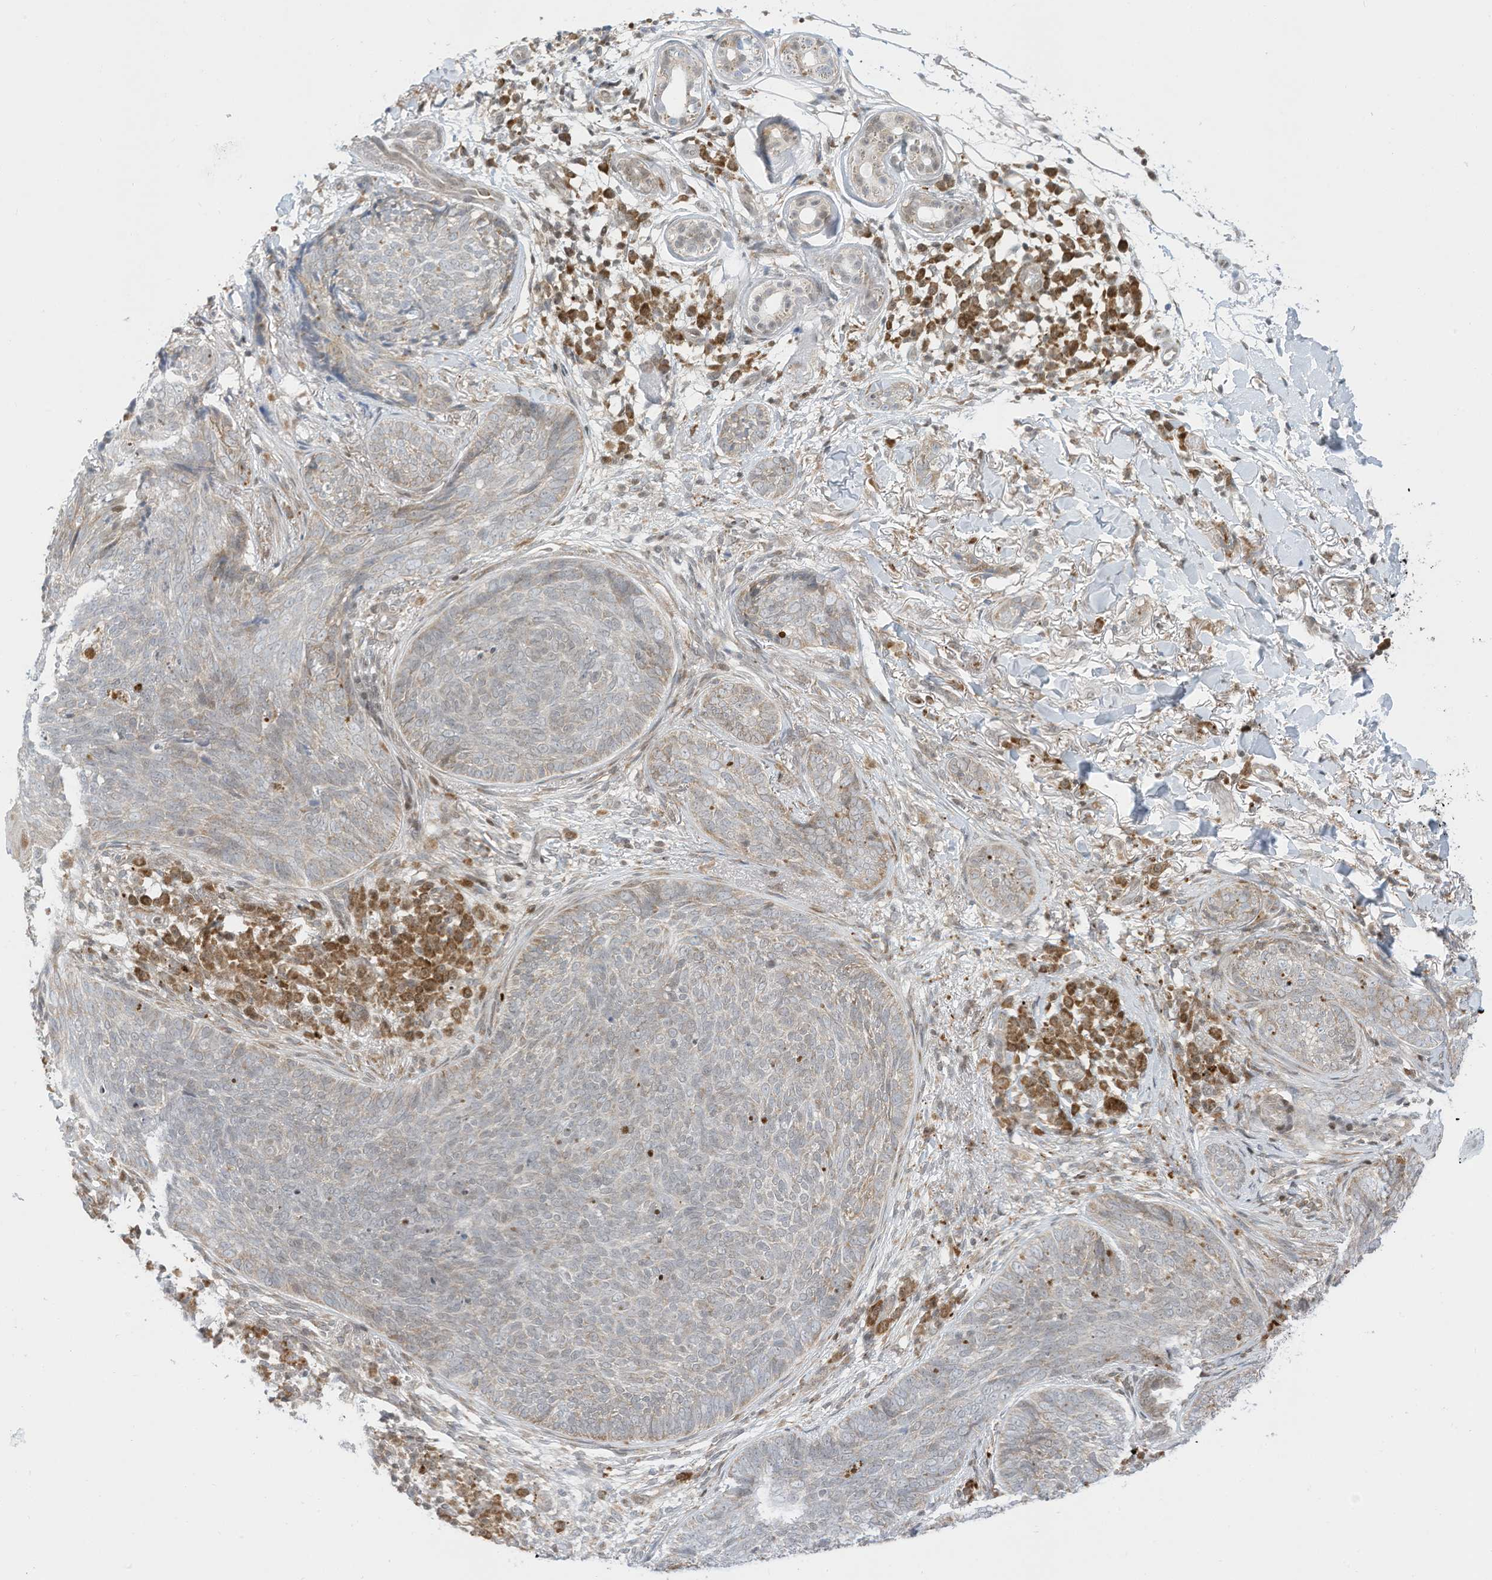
{"staining": {"intensity": "negative", "quantity": "none", "location": "none"}, "tissue": "skin cancer", "cell_type": "Tumor cells", "image_type": "cancer", "snomed": [{"axis": "morphology", "description": "Basal cell carcinoma"}, {"axis": "topography", "description": "Skin"}], "caption": "Skin cancer was stained to show a protein in brown. There is no significant expression in tumor cells.", "gene": "EDF1", "patient": {"sex": "male", "age": 85}}